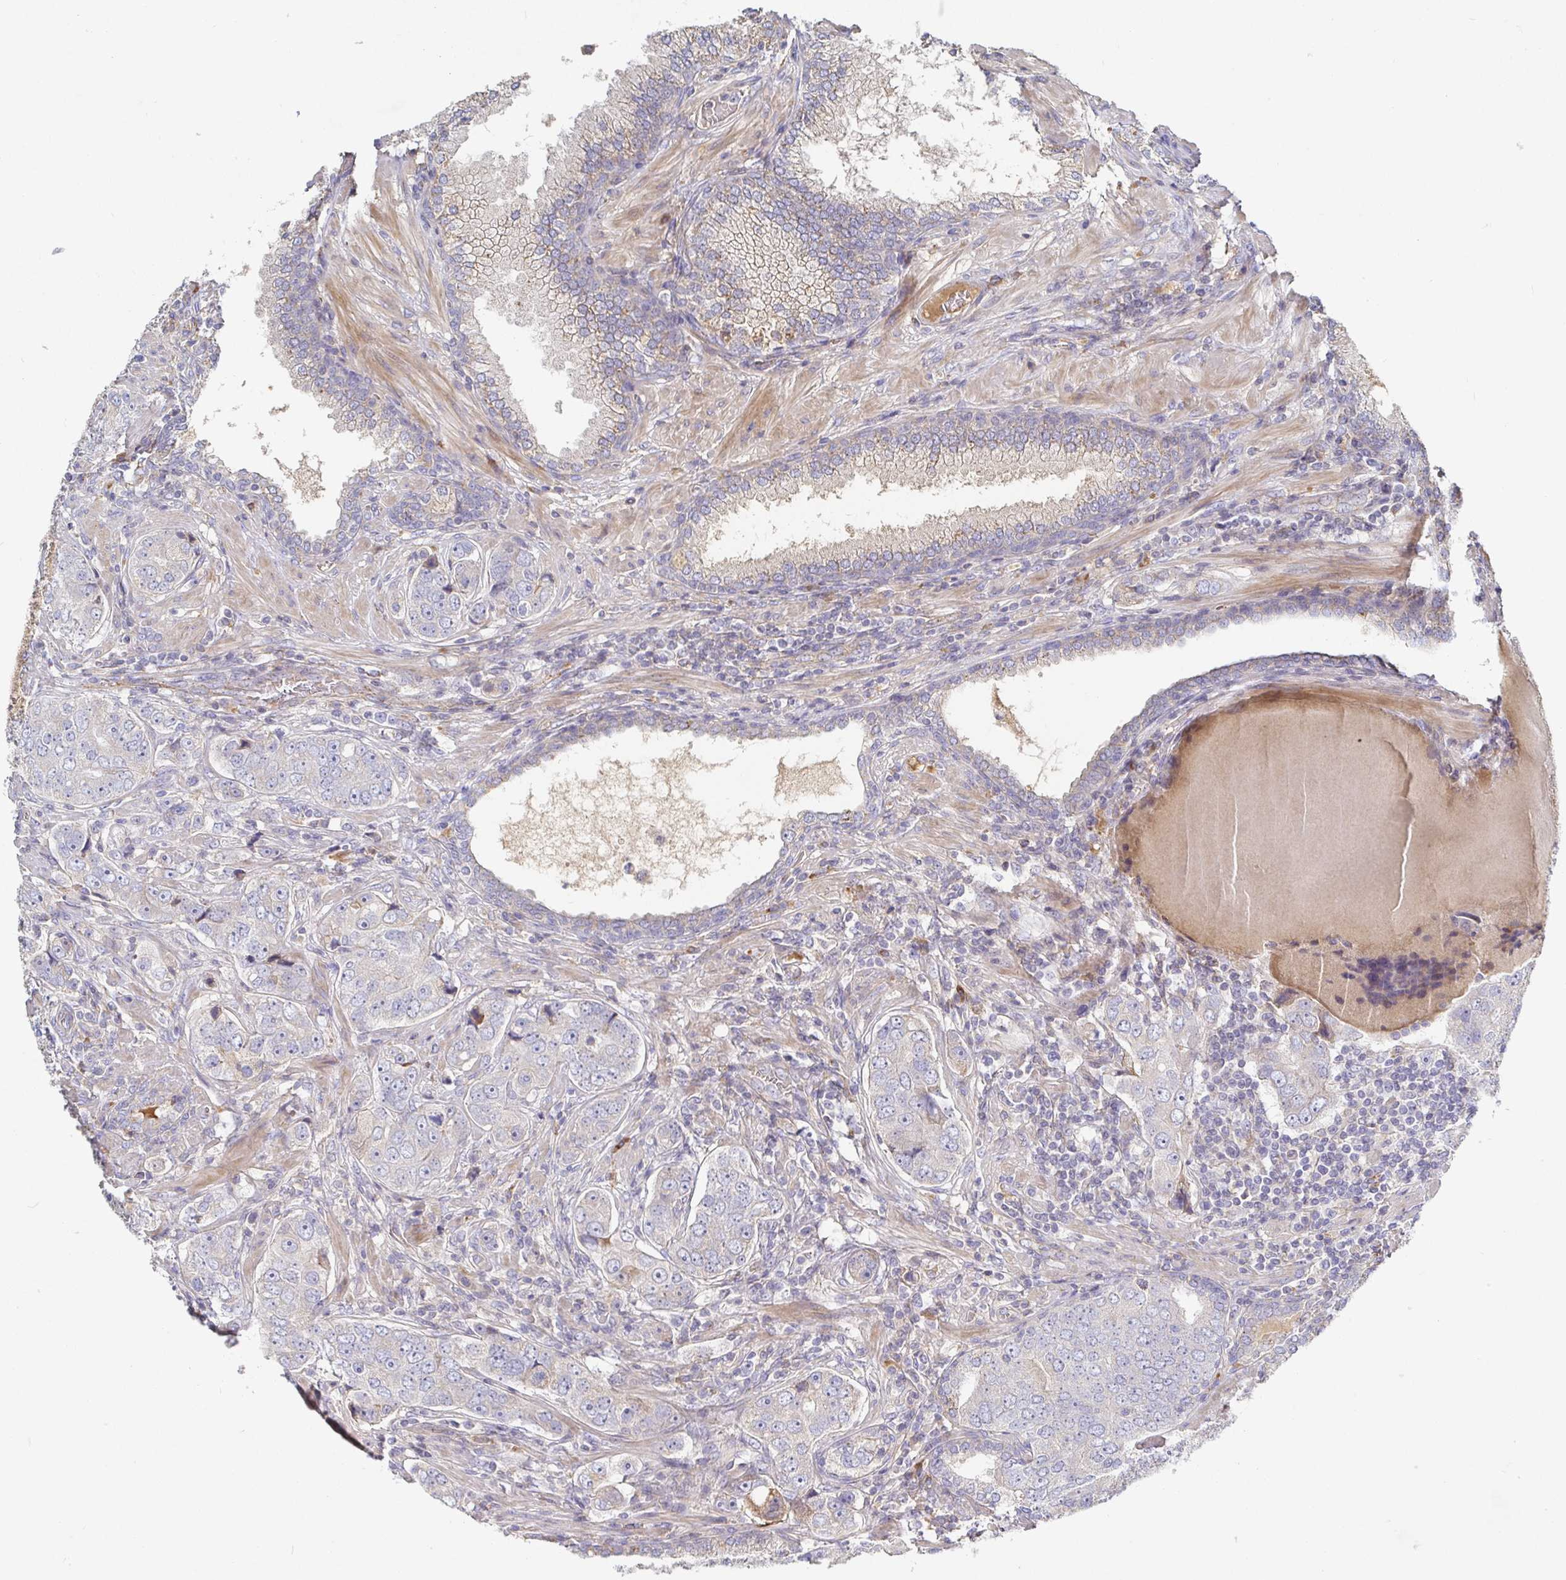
{"staining": {"intensity": "negative", "quantity": "none", "location": "none"}, "tissue": "prostate cancer", "cell_type": "Tumor cells", "image_type": "cancer", "snomed": [{"axis": "morphology", "description": "Adenocarcinoma, High grade"}, {"axis": "topography", "description": "Prostate"}], "caption": "Tumor cells are negative for protein expression in human prostate cancer. The staining was performed using DAB to visualize the protein expression in brown, while the nuclei were stained in blue with hematoxylin (Magnification: 20x).", "gene": "IRAK2", "patient": {"sex": "male", "age": 60}}